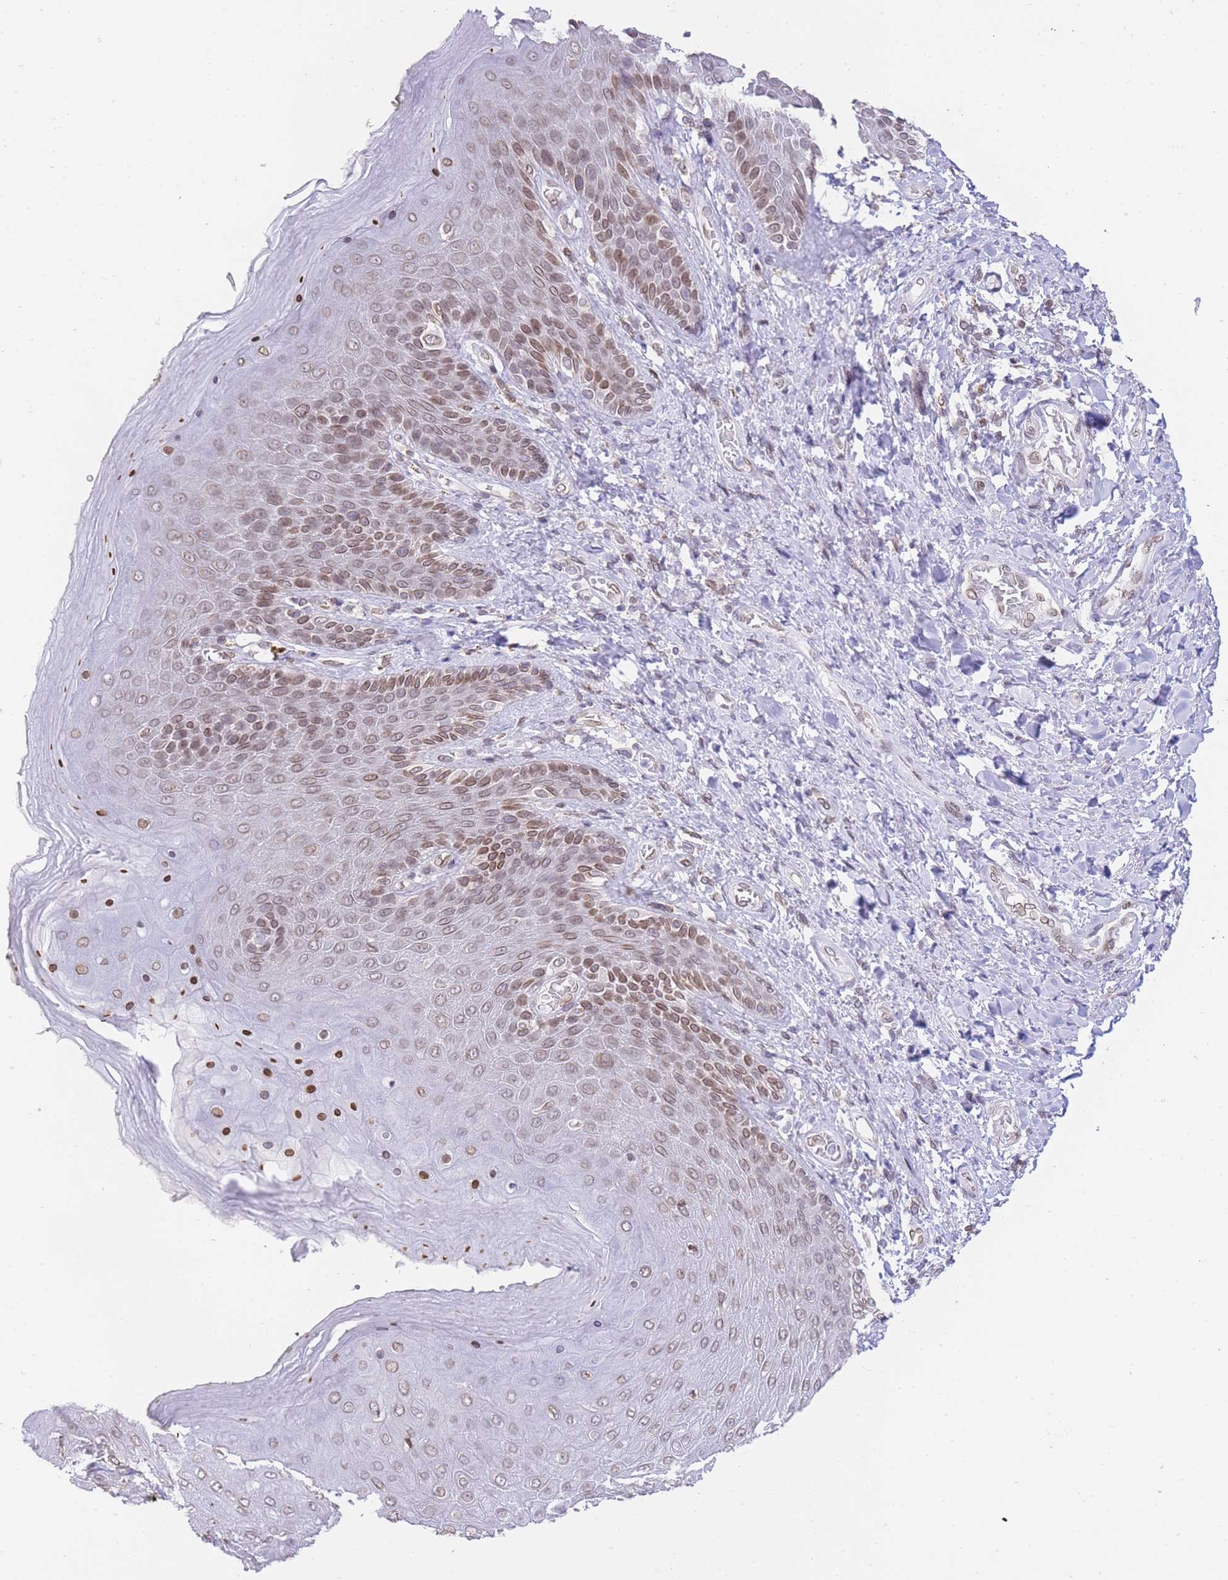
{"staining": {"intensity": "moderate", "quantity": ">75%", "location": "nuclear"}, "tissue": "skin", "cell_type": "Epidermal cells", "image_type": "normal", "snomed": [{"axis": "morphology", "description": "Normal tissue, NOS"}, {"axis": "topography", "description": "Anal"}], "caption": "Immunohistochemical staining of benign skin shows medium levels of moderate nuclear positivity in approximately >75% of epidermal cells.", "gene": "OR10AD1", "patient": {"sex": "female", "age": 89}}